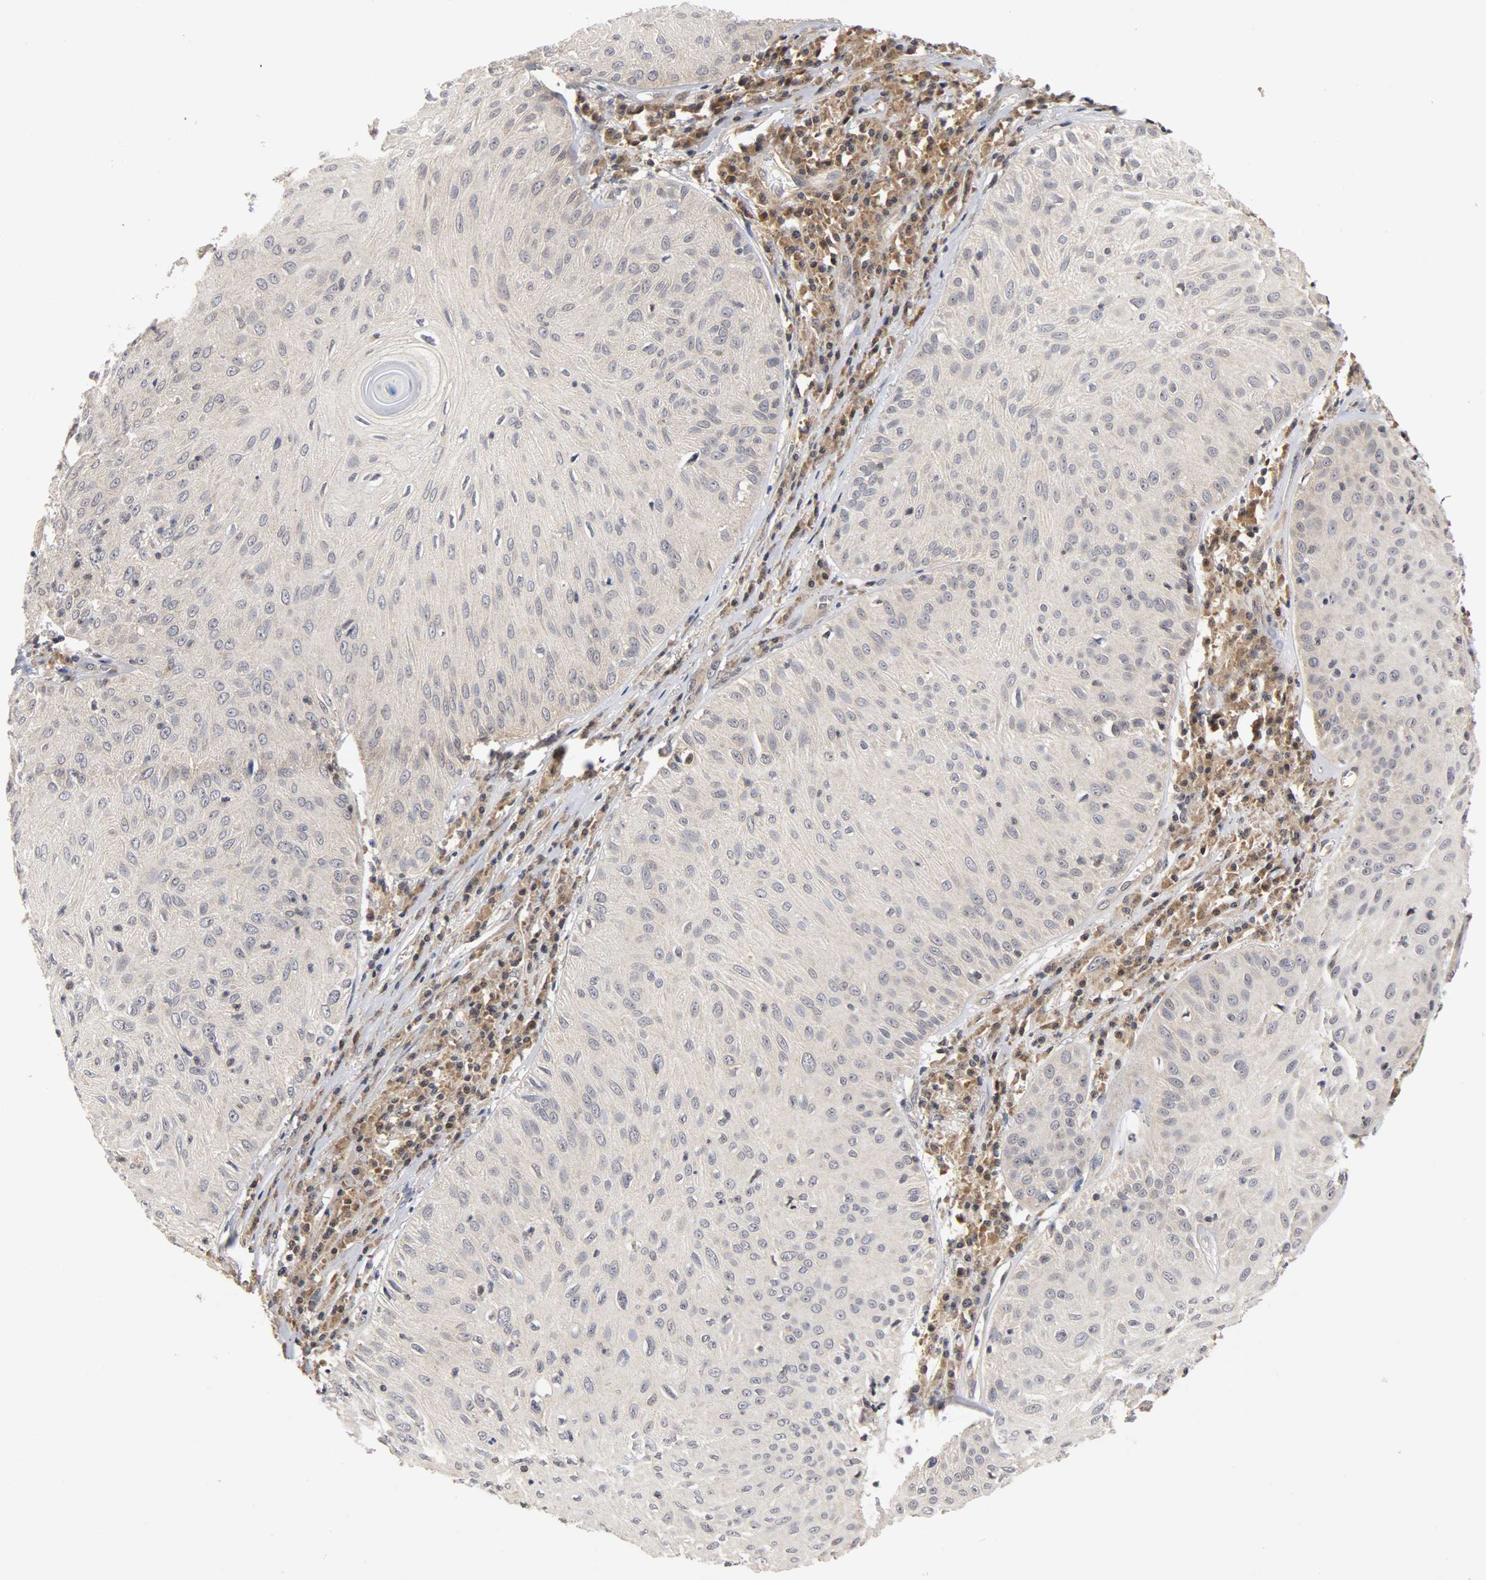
{"staining": {"intensity": "moderate", "quantity": "25%-75%", "location": "cytoplasmic/membranous,nuclear"}, "tissue": "skin cancer", "cell_type": "Tumor cells", "image_type": "cancer", "snomed": [{"axis": "morphology", "description": "Squamous cell carcinoma, NOS"}, {"axis": "topography", "description": "Skin"}], "caption": "High-power microscopy captured an IHC histopathology image of skin cancer, revealing moderate cytoplasmic/membranous and nuclear staining in approximately 25%-75% of tumor cells. The staining was performed using DAB to visualize the protein expression in brown, while the nuclei were stained in blue with hematoxylin (Magnification: 20x).", "gene": "UBE2M", "patient": {"sex": "male", "age": 65}}